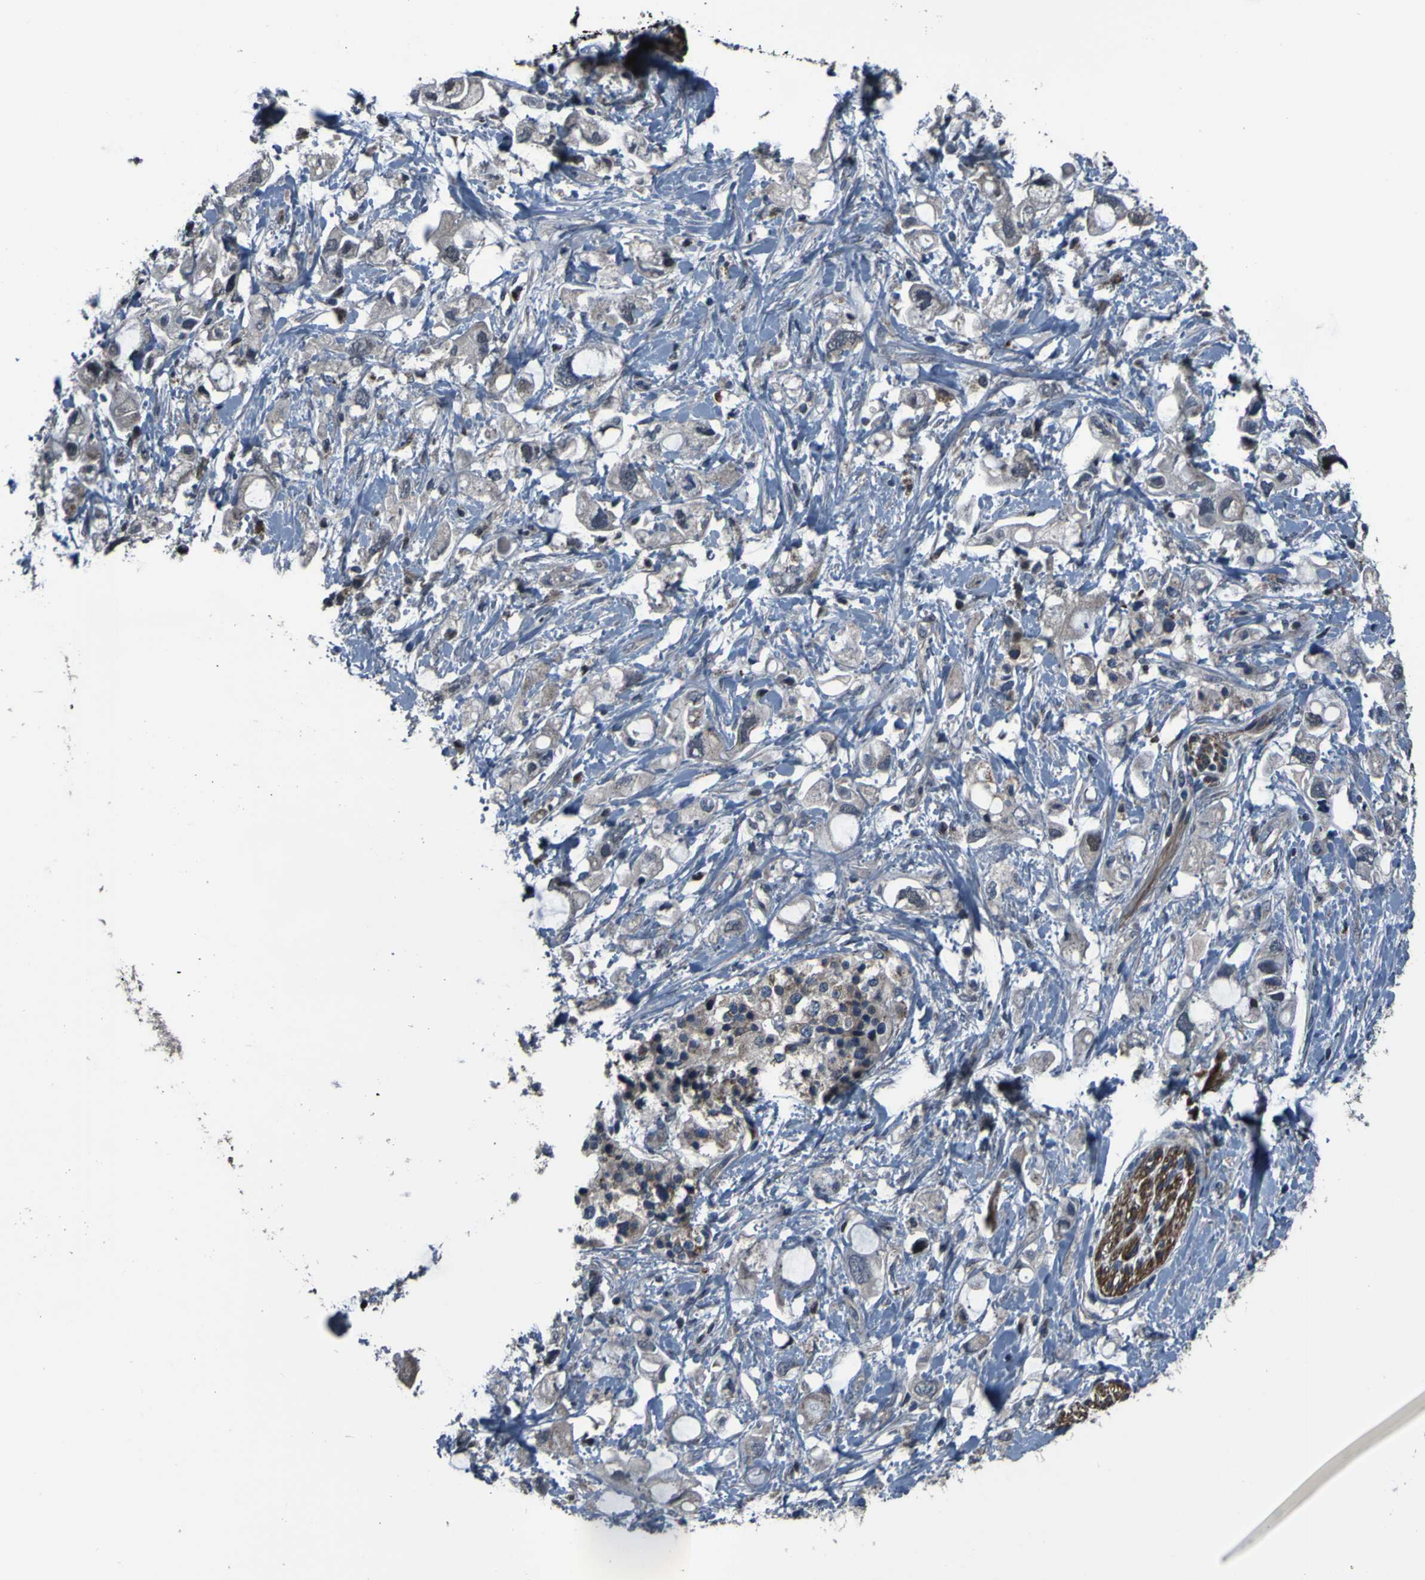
{"staining": {"intensity": "weak", "quantity": ">75%", "location": "cytoplasmic/membranous"}, "tissue": "pancreatic cancer", "cell_type": "Tumor cells", "image_type": "cancer", "snomed": [{"axis": "morphology", "description": "Adenocarcinoma, NOS"}, {"axis": "topography", "description": "Pancreas"}], "caption": "Immunohistochemical staining of adenocarcinoma (pancreatic) demonstrates weak cytoplasmic/membranous protein staining in approximately >75% of tumor cells.", "gene": "OSTM1", "patient": {"sex": "female", "age": 56}}